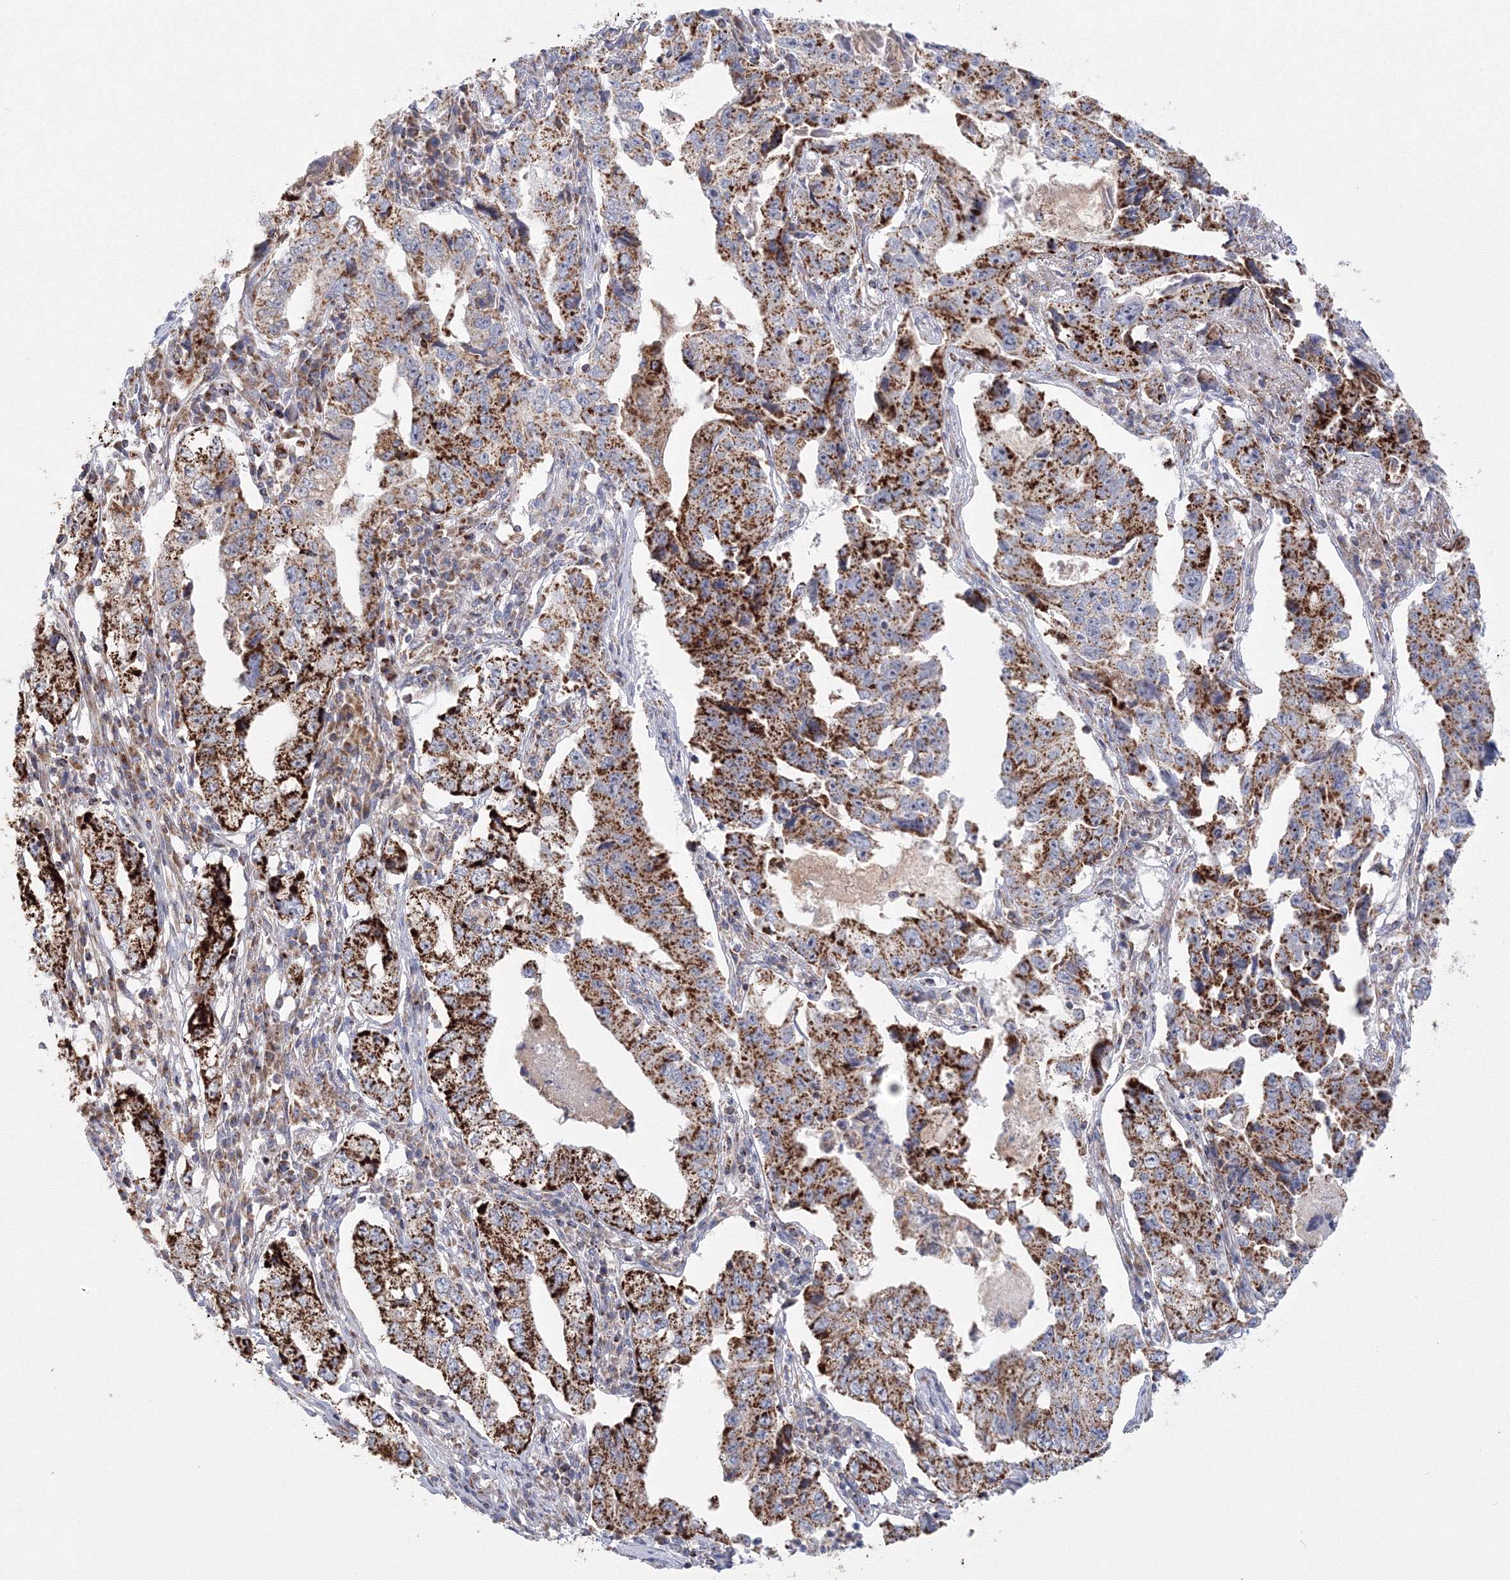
{"staining": {"intensity": "strong", "quantity": ">75%", "location": "cytoplasmic/membranous"}, "tissue": "lung cancer", "cell_type": "Tumor cells", "image_type": "cancer", "snomed": [{"axis": "morphology", "description": "Adenocarcinoma, NOS"}, {"axis": "topography", "description": "Lung"}], "caption": "Brown immunohistochemical staining in lung cancer shows strong cytoplasmic/membranous positivity in approximately >75% of tumor cells.", "gene": "GRPEL1", "patient": {"sex": "female", "age": 51}}